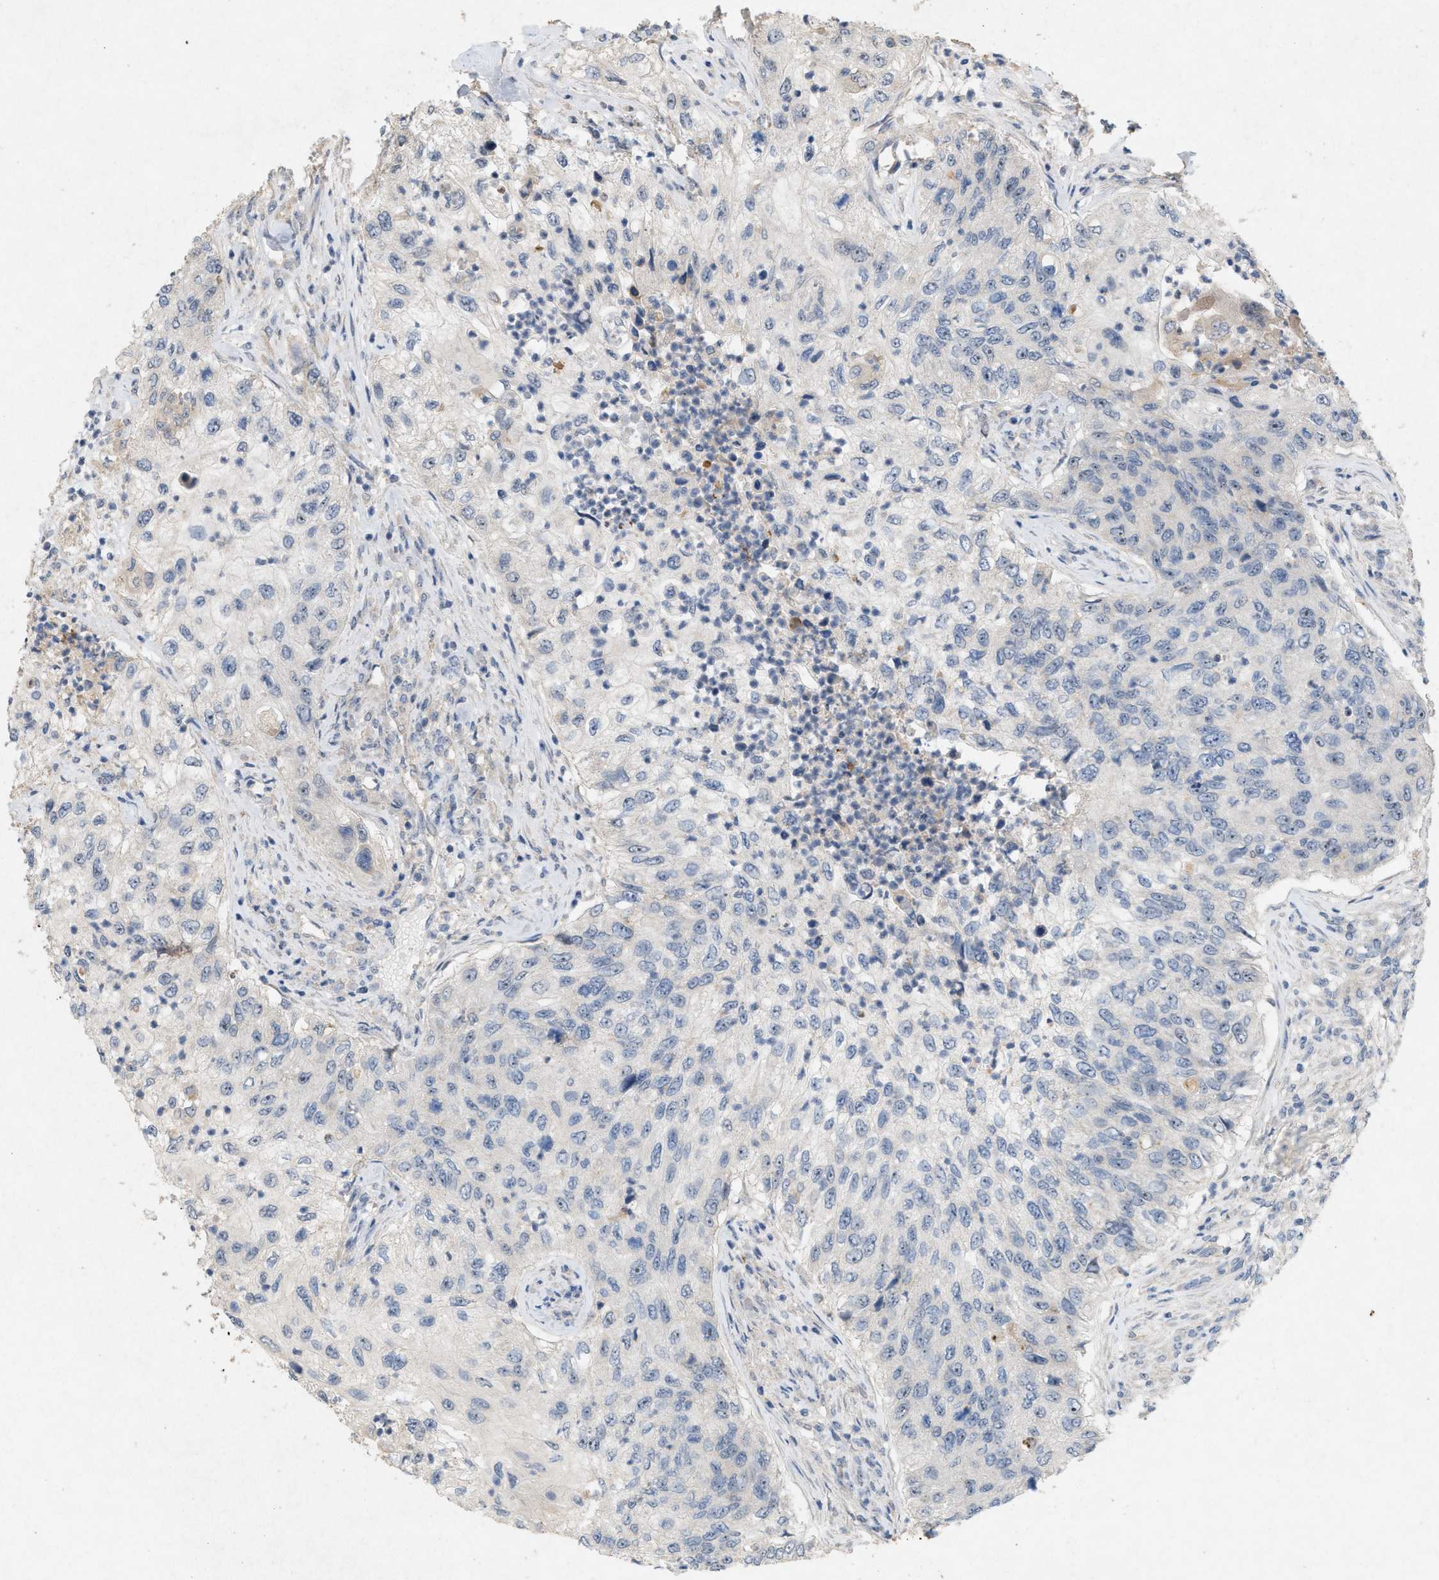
{"staining": {"intensity": "negative", "quantity": "none", "location": "none"}, "tissue": "urothelial cancer", "cell_type": "Tumor cells", "image_type": "cancer", "snomed": [{"axis": "morphology", "description": "Urothelial carcinoma, High grade"}, {"axis": "topography", "description": "Urinary bladder"}], "caption": "A photomicrograph of human high-grade urothelial carcinoma is negative for staining in tumor cells.", "gene": "DCAF7", "patient": {"sex": "female", "age": 60}}